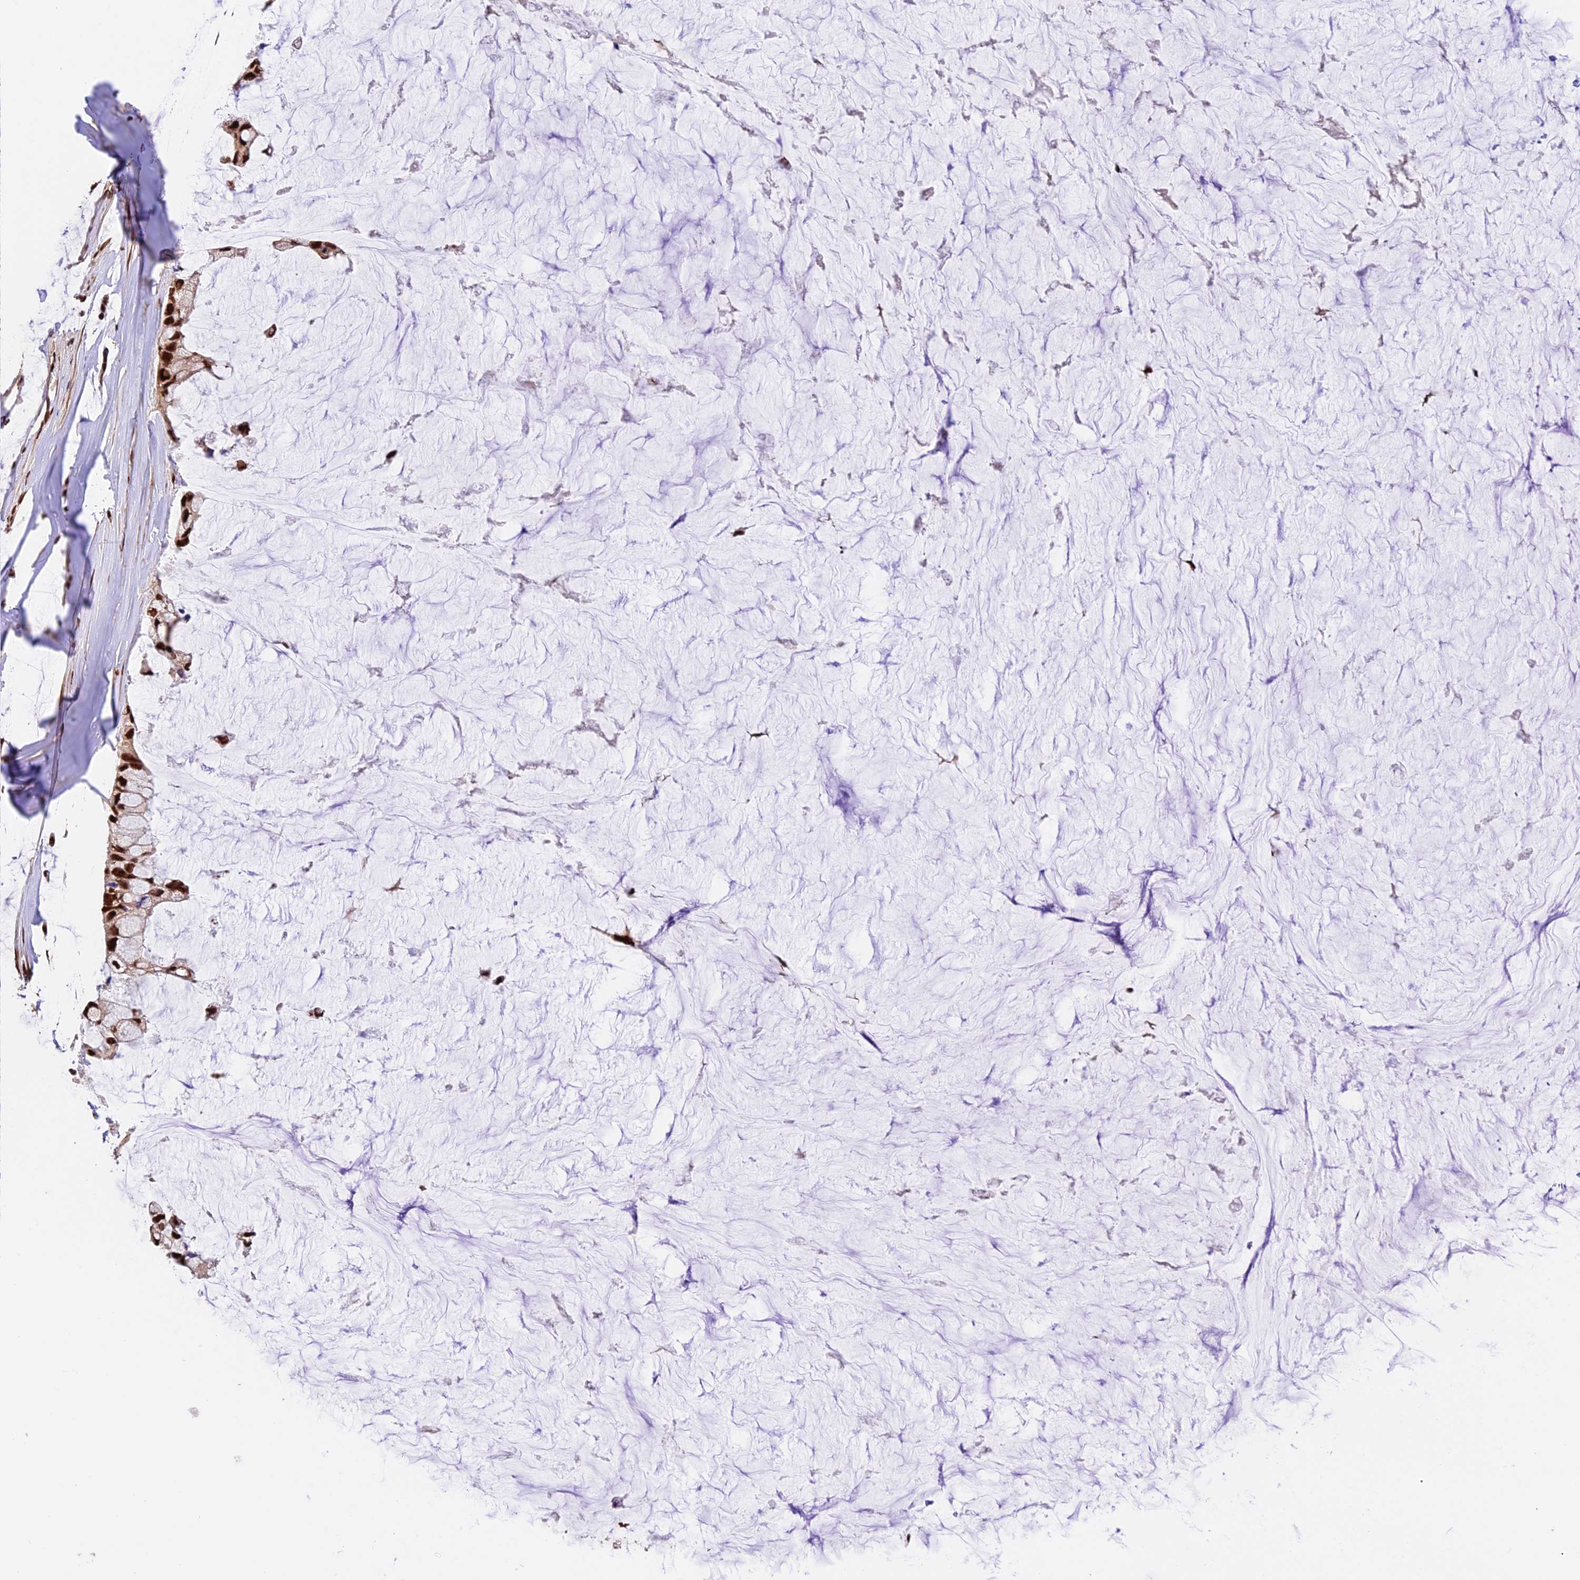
{"staining": {"intensity": "strong", "quantity": ">75%", "location": "nuclear"}, "tissue": "ovarian cancer", "cell_type": "Tumor cells", "image_type": "cancer", "snomed": [{"axis": "morphology", "description": "Cystadenocarcinoma, mucinous, NOS"}, {"axis": "topography", "description": "Ovary"}], "caption": "IHC of human ovarian cancer reveals high levels of strong nuclear staining in approximately >75% of tumor cells. (IHC, brightfield microscopy, high magnification).", "gene": "RAMAC", "patient": {"sex": "female", "age": 39}}